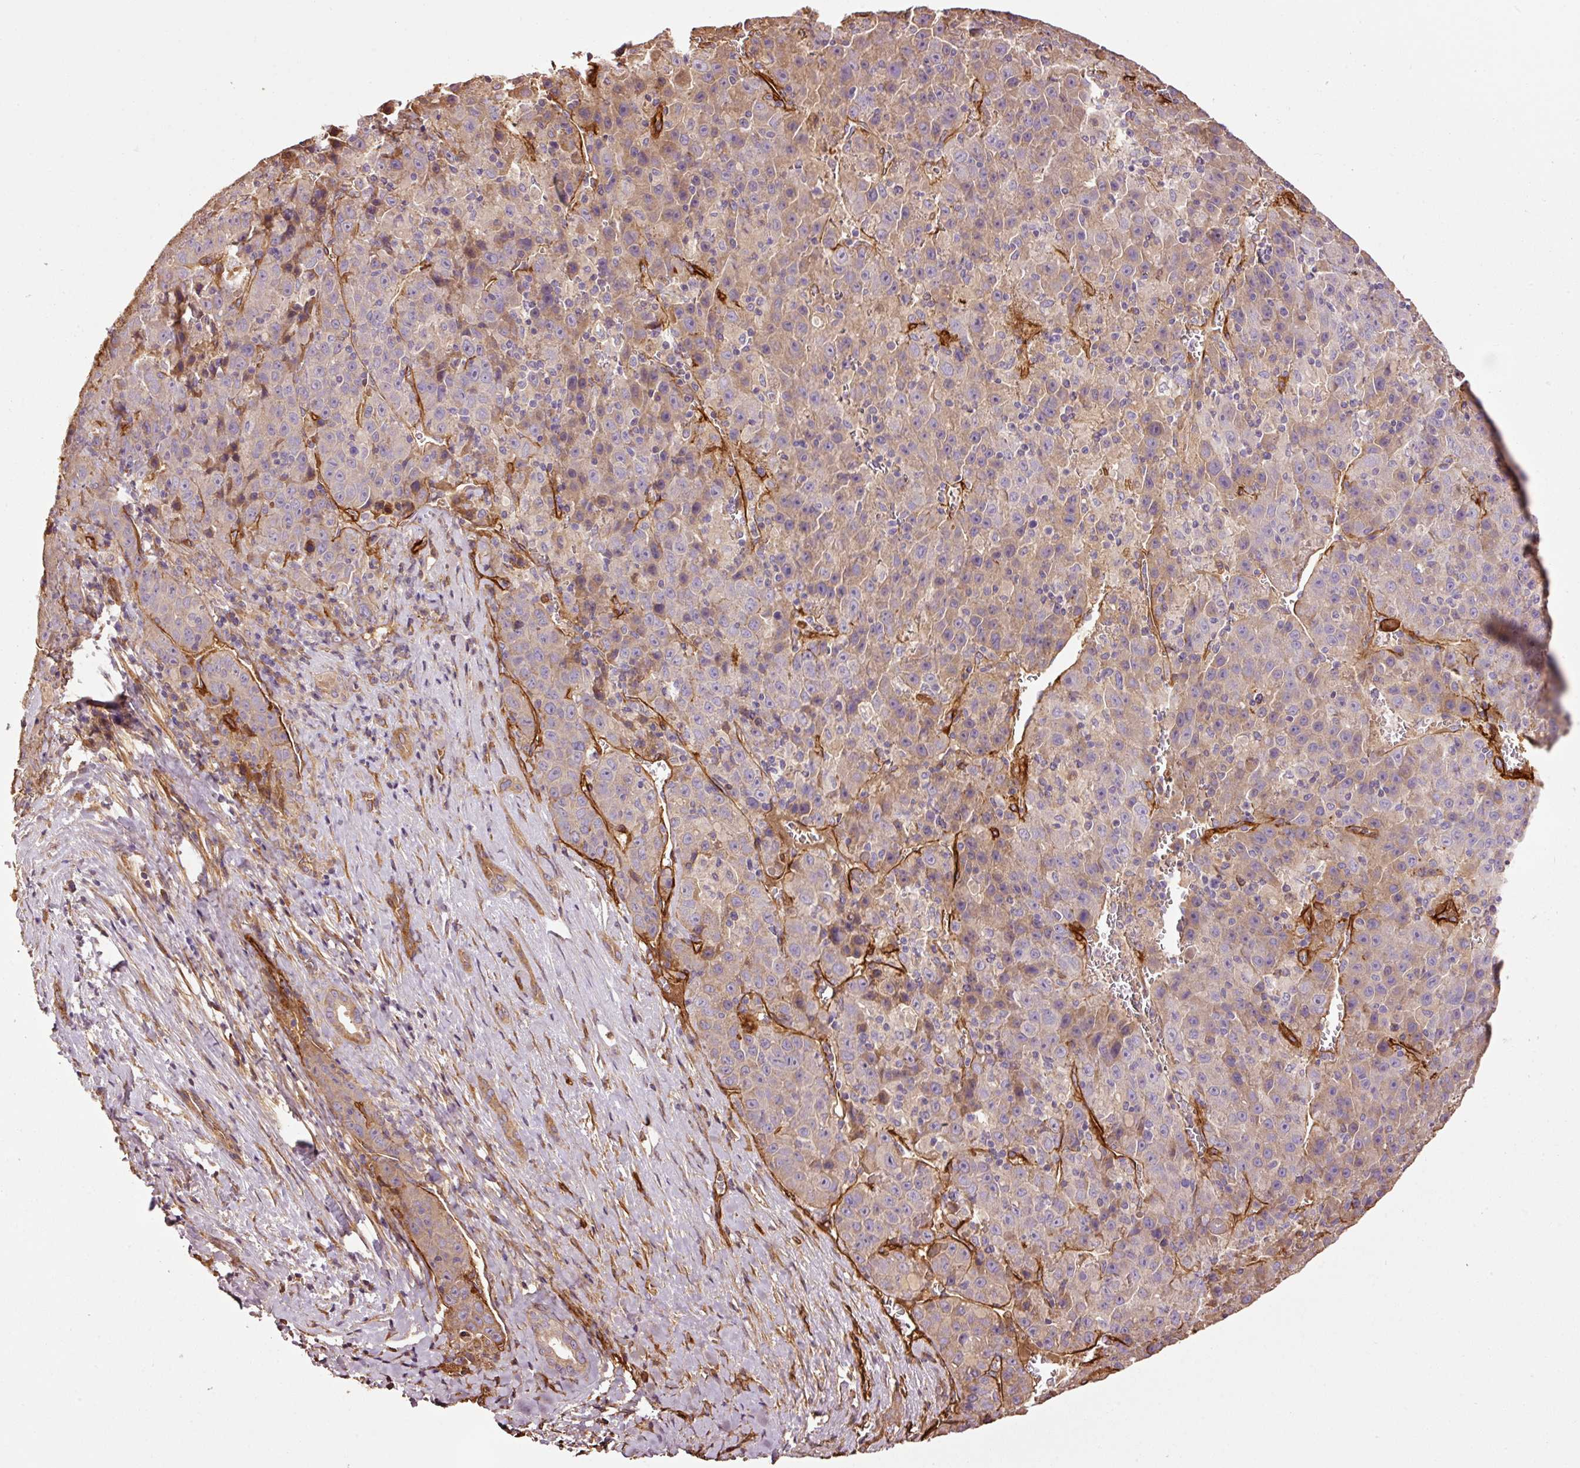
{"staining": {"intensity": "weak", "quantity": "25%-75%", "location": "cytoplasmic/membranous"}, "tissue": "liver cancer", "cell_type": "Tumor cells", "image_type": "cancer", "snomed": [{"axis": "morphology", "description": "Carcinoma, Hepatocellular, NOS"}, {"axis": "topography", "description": "Liver"}], "caption": "Immunohistochemical staining of liver hepatocellular carcinoma reveals weak cytoplasmic/membranous protein positivity in about 25%-75% of tumor cells.", "gene": "NID2", "patient": {"sex": "female", "age": 53}}